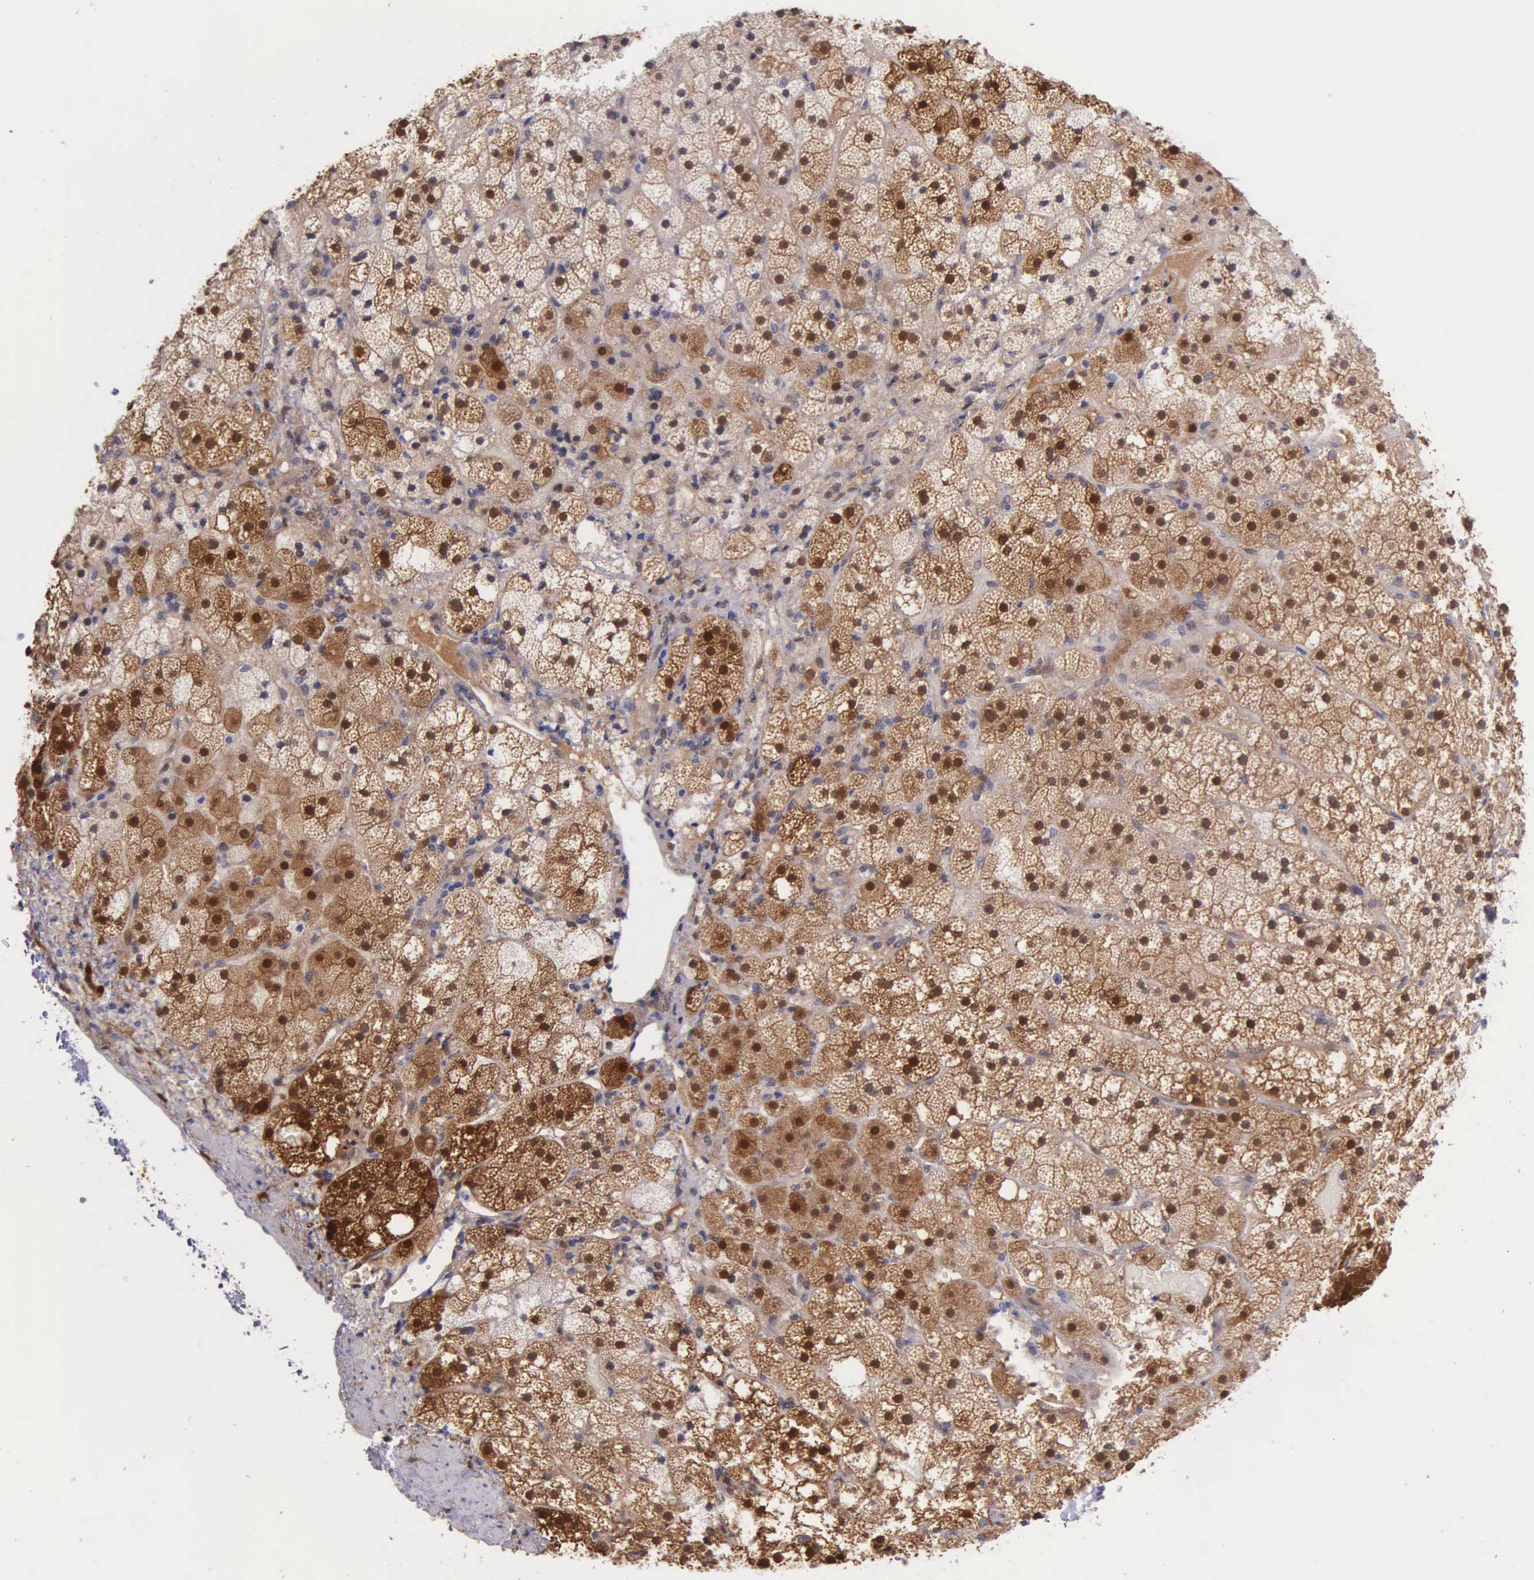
{"staining": {"intensity": "moderate", "quantity": ">75%", "location": "cytoplasmic/membranous"}, "tissue": "adrenal gland", "cell_type": "Glandular cells", "image_type": "normal", "snomed": [{"axis": "morphology", "description": "Normal tissue, NOS"}, {"axis": "topography", "description": "Adrenal gland"}], "caption": "Immunohistochemical staining of unremarkable human adrenal gland demonstrates moderate cytoplasmic/membranous protein expression in approximately >75% of glandular cells.", "gene": "GSTT2B", "patient": {"sex": "male", "age": 53}}